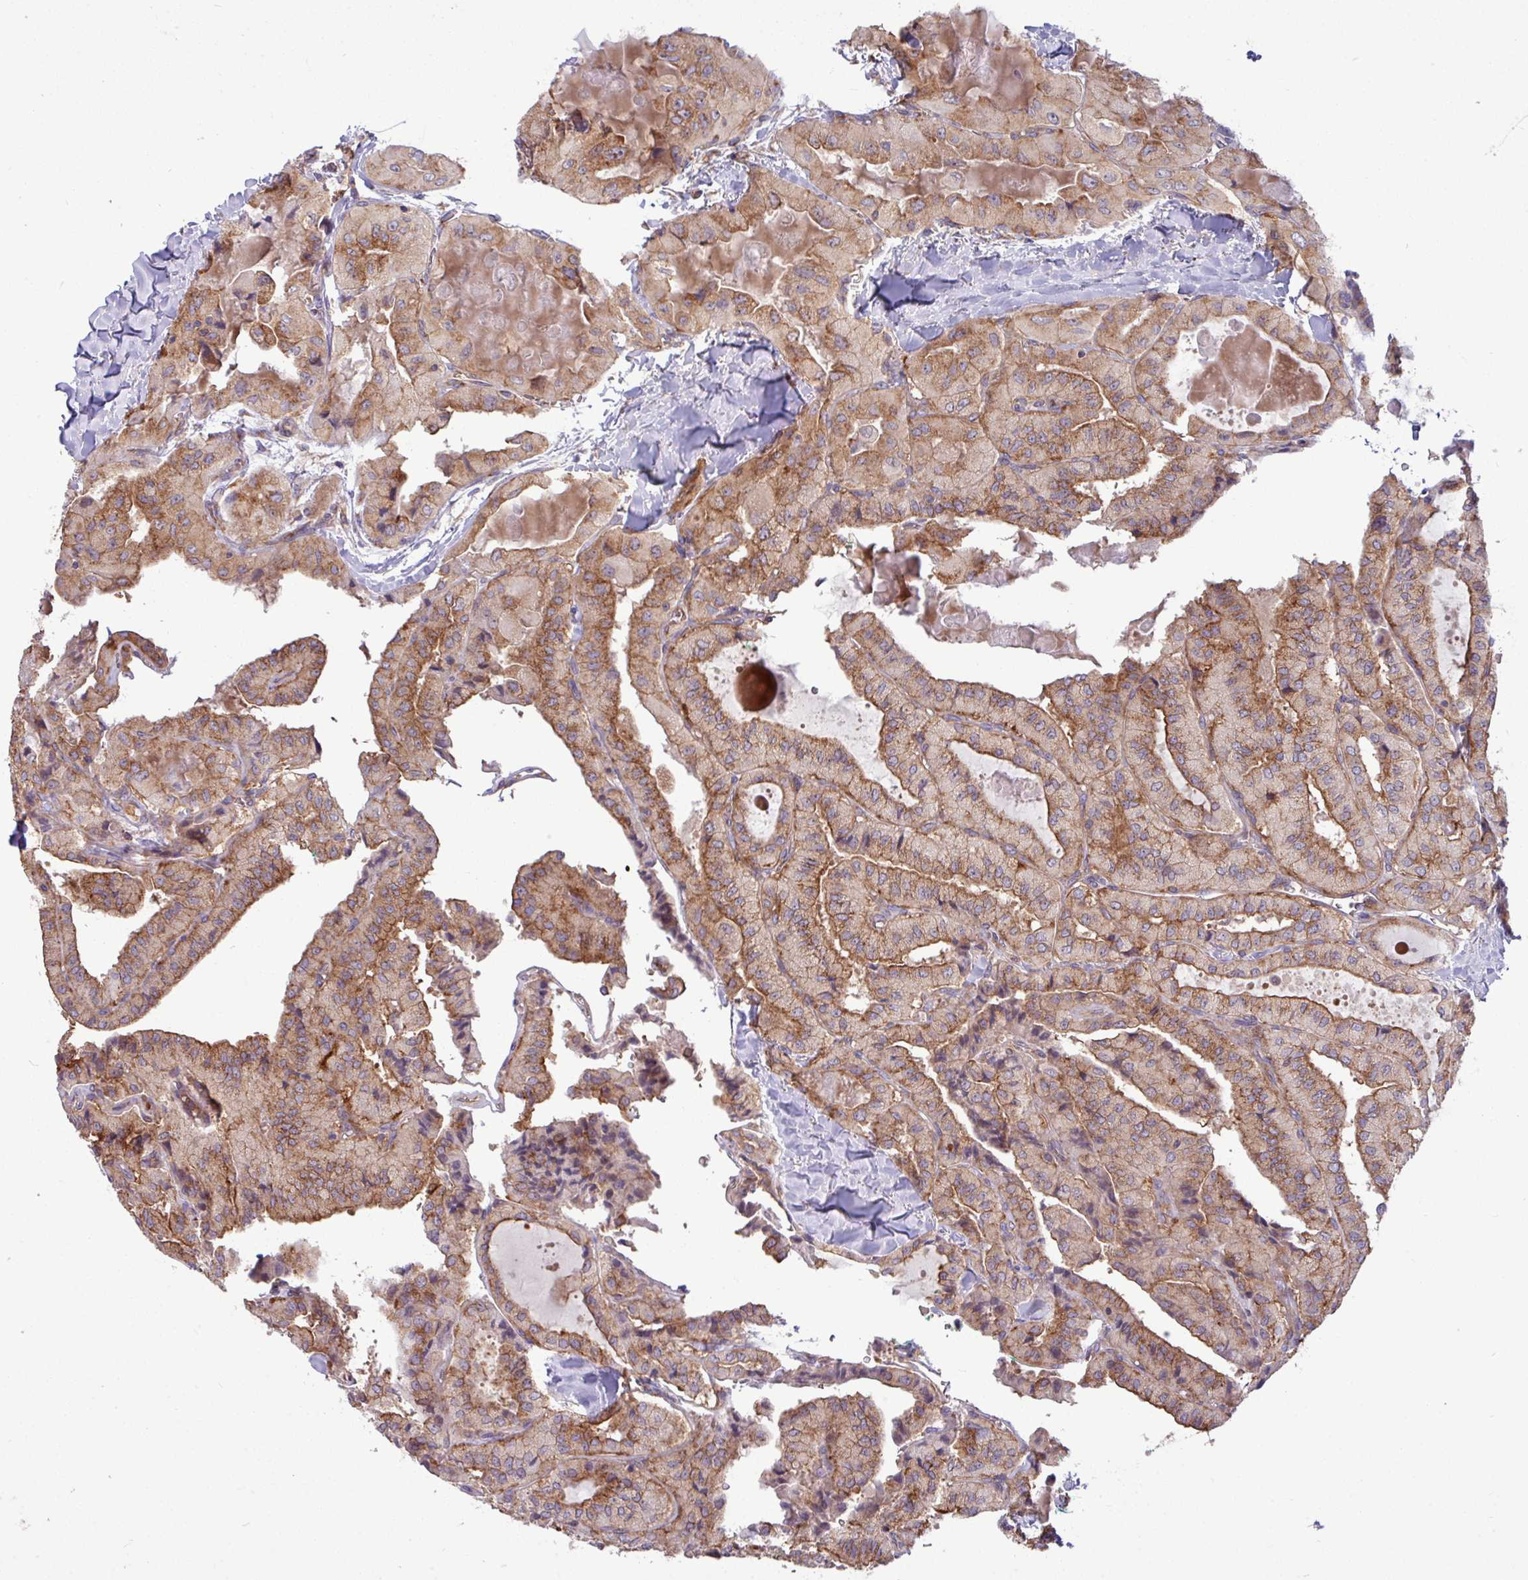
{"staining": {"intensity": "moderate", "quantity": "25%-75%", "location": "cytoplasmic/membranous"}, "tissue": "thyroid cancer", "cell_type": "Tumor cells", "image_type": "cancer", "snomed": [{"axis": "morphology", "description": "Normal tissue, NOS"}, {"axis": "morphology", "description": "Papillary adenocarcinoma, NOS"}, {"axis": "topography", "description": "Thyroid gland"}], "caption": "This is an image of immunohistochemistry staining of thyroid papillary adenocarcinoma, which shows moderate expression in the cytoplasmic/membranous of tumor cells.", "gene": "LSM12", "patient": {"sex": "female", "age": 59}}